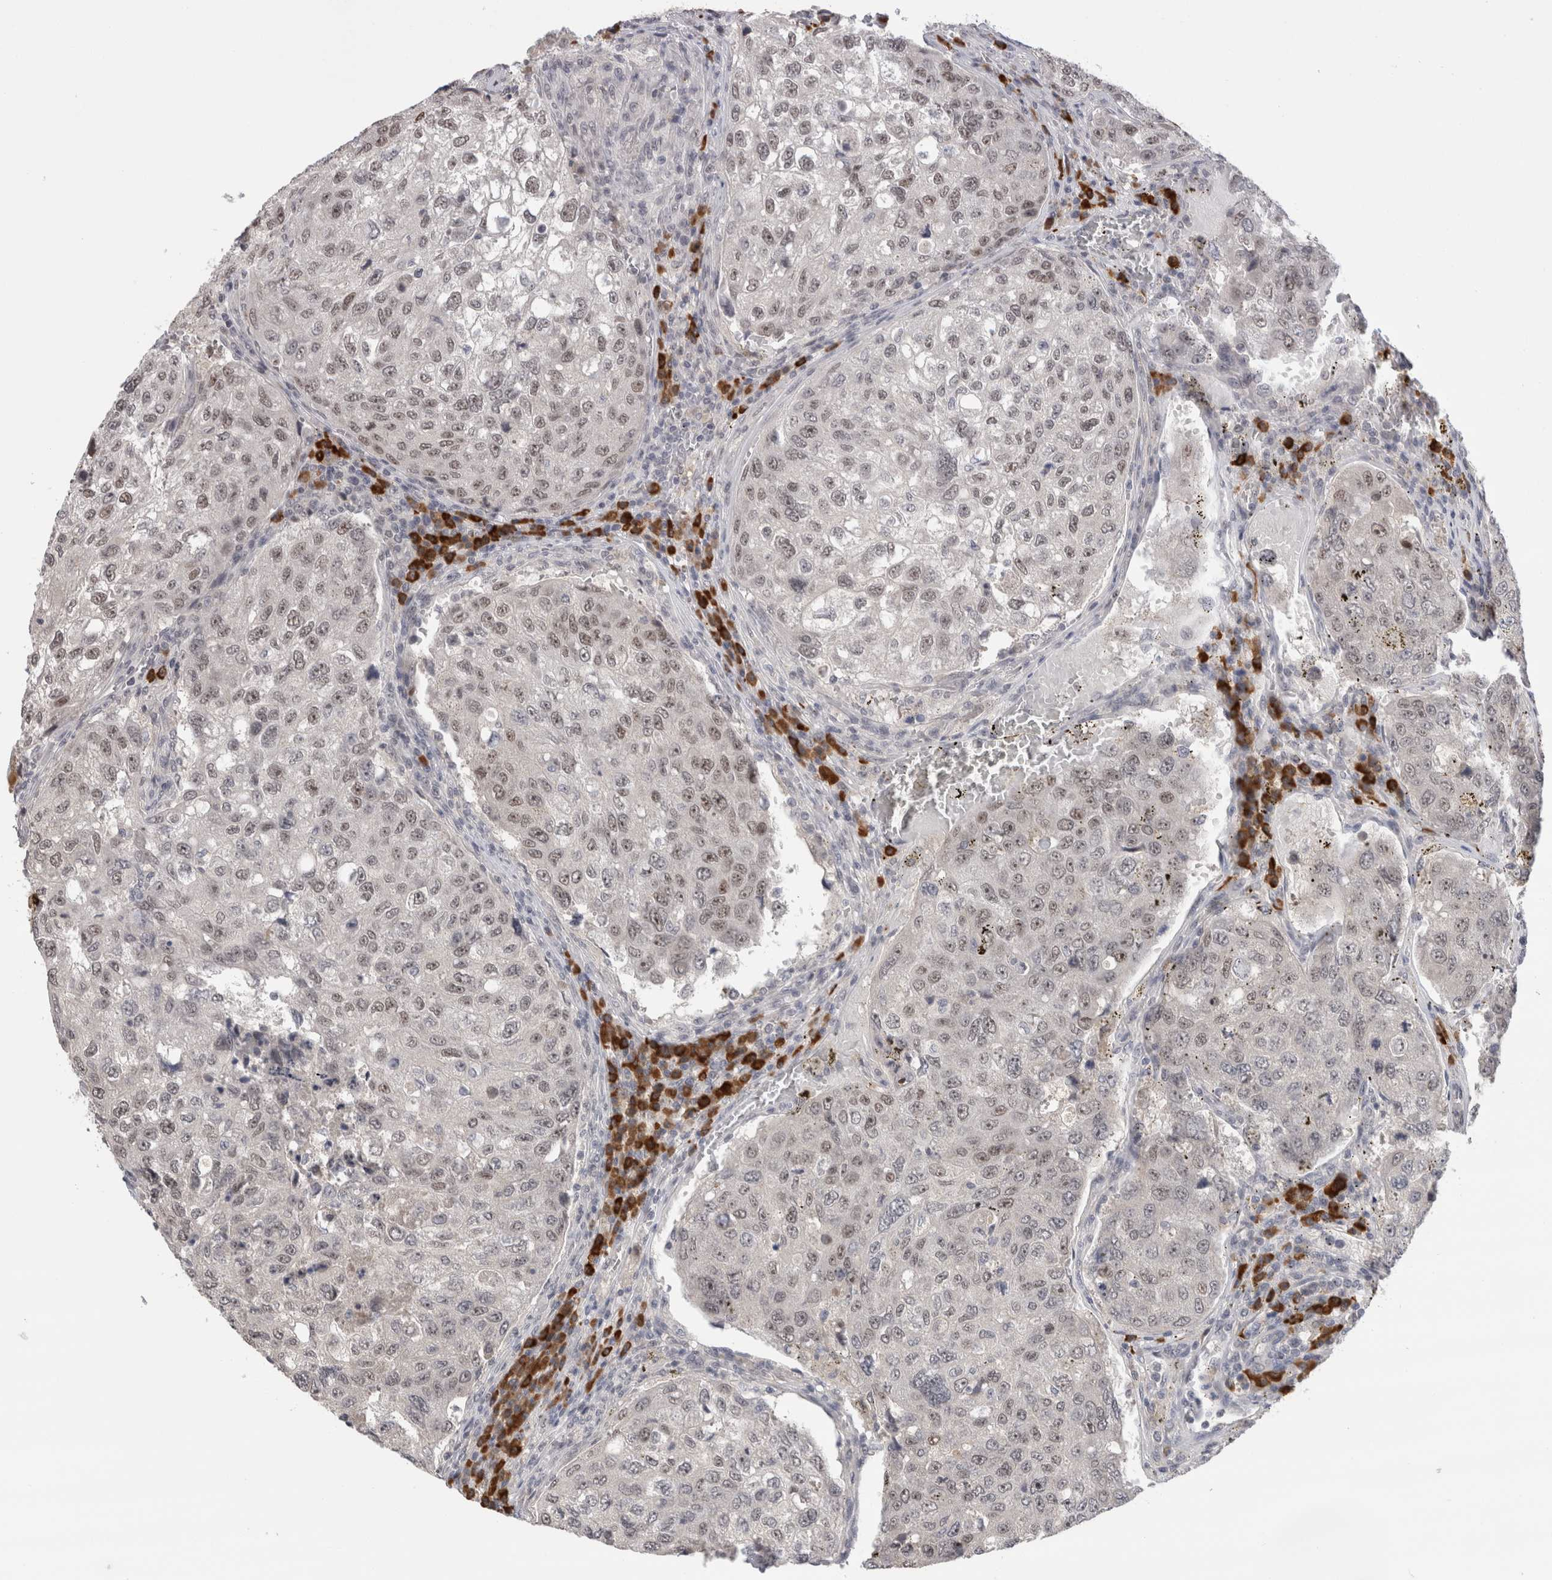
{"staining": {"intensity": "moderate", "quantity": ">75%", "location": "nuclear"}, "tissue": "urothelial cancer", "cell_type": "Tumor cells", "image_type": "cancer", "snomed": [{"axis": "morphology", "description": "Urothelial carcinoma, High grade"}, {"axis": "topography", "description": "Lymph node"}, {"axis": "topography", "description": "Urinary bladder"}], "caption": "A micrograph of urothelial carcinoma (high-grade) stained for a protein exhibits moderate nuclear brown staining in tumor cells.", "gene": "ZNF24", "patient": {"sex": "male", "age": 51}}